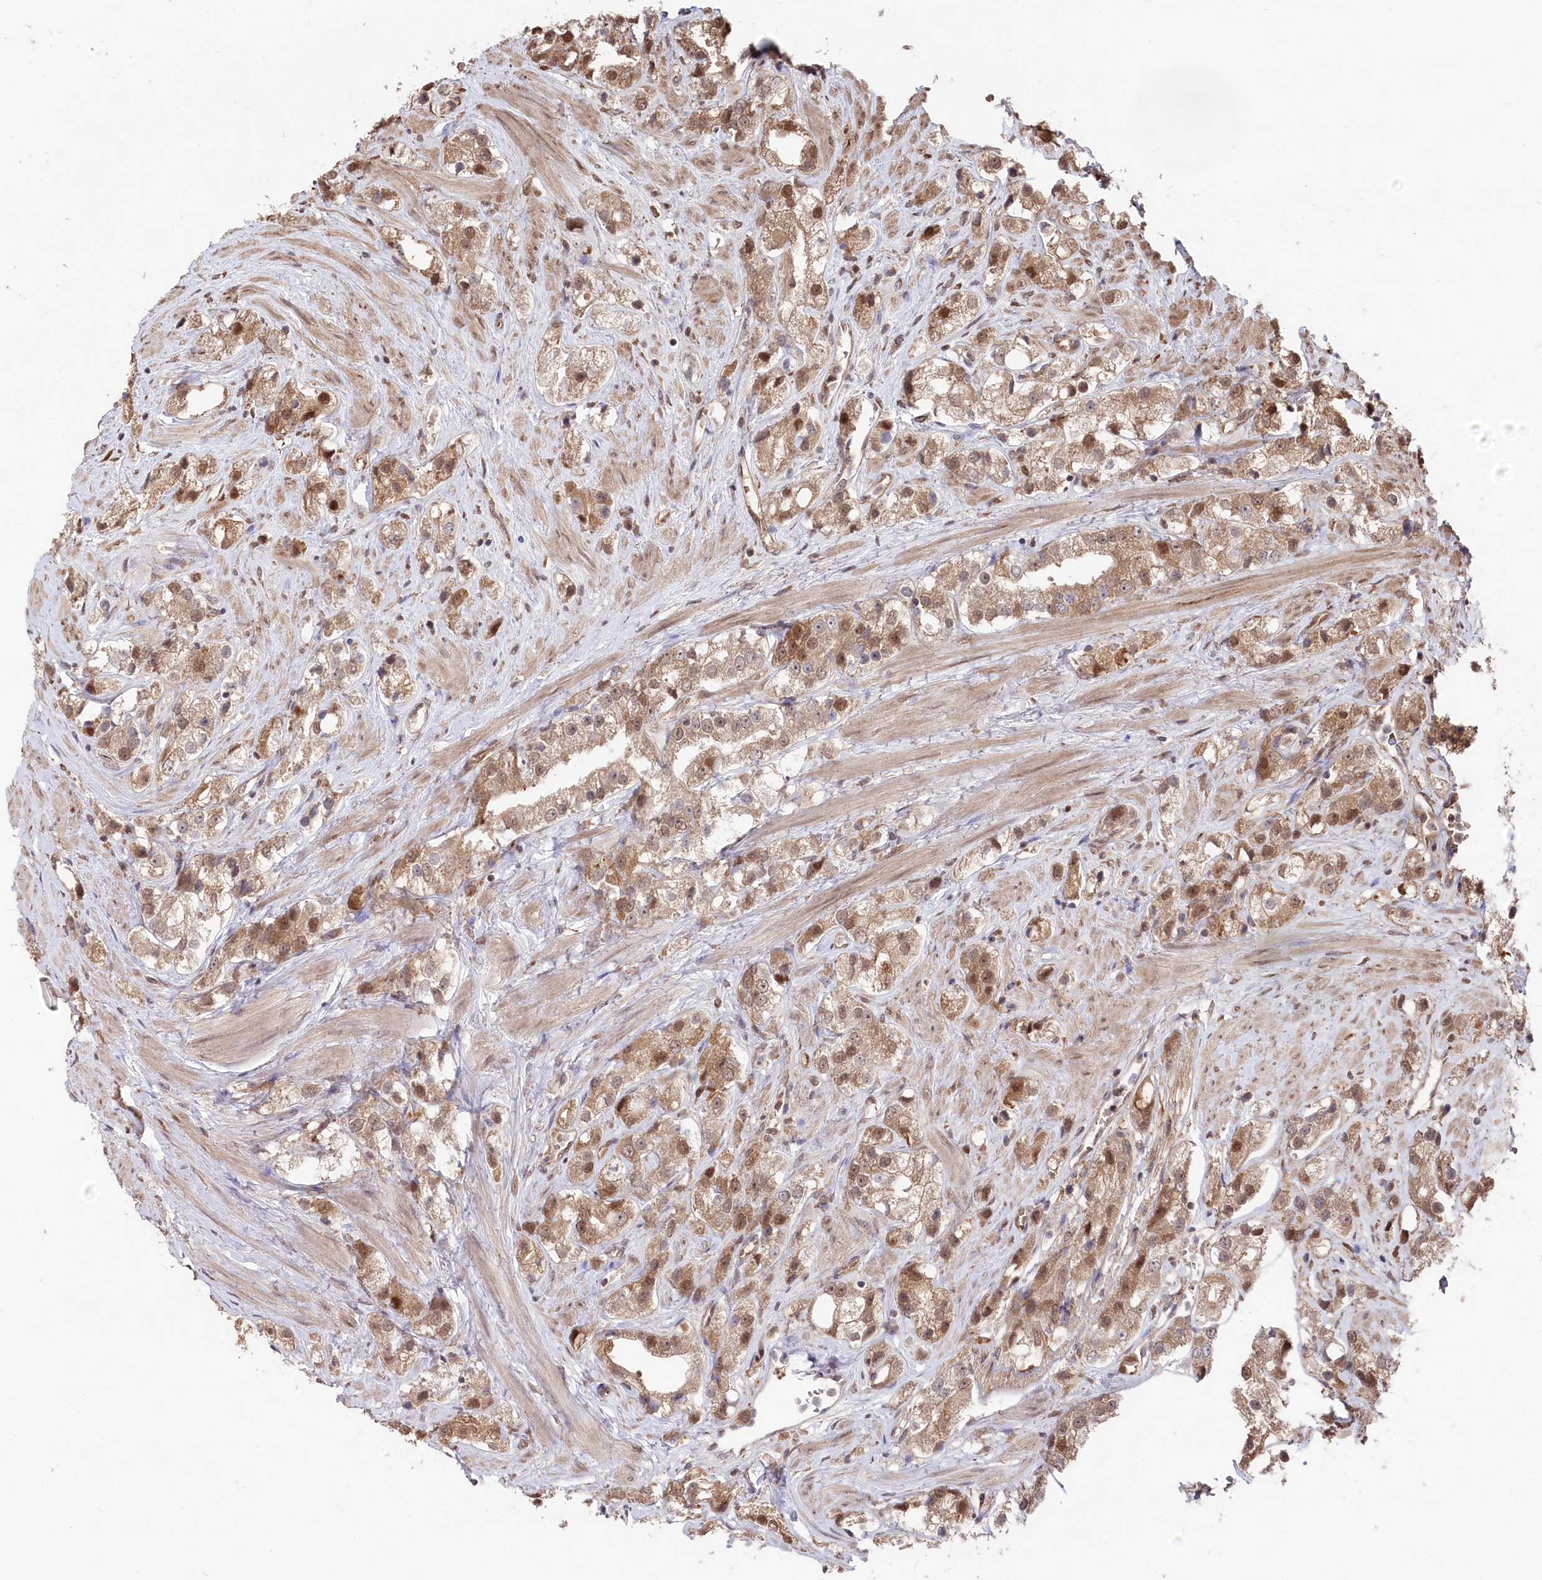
{"staining": {"intensity": "moderate", "quantity": ">75%", "location": "cytoplasmic/membranous,nuclear"}, "tissue": "prostate cancer", "cell_type": "Tumor cells", "image_type": "cancer", "snomed": [{"axis": "morphology", "description": "Adenocarcinoma, NOS"}, {"axis": "topography", "description": "Prostate"}], "caption": "Immunohistochemistry (IHC) (DAB) staining of prostate cancer (adenocarcinoma) reveals moderate cytoplasmic/membranous and nuclear protein positivity in about >75% of tumor cells.", "gene": "PSMA1", "patient": {"sex": "male", "age": 79}}